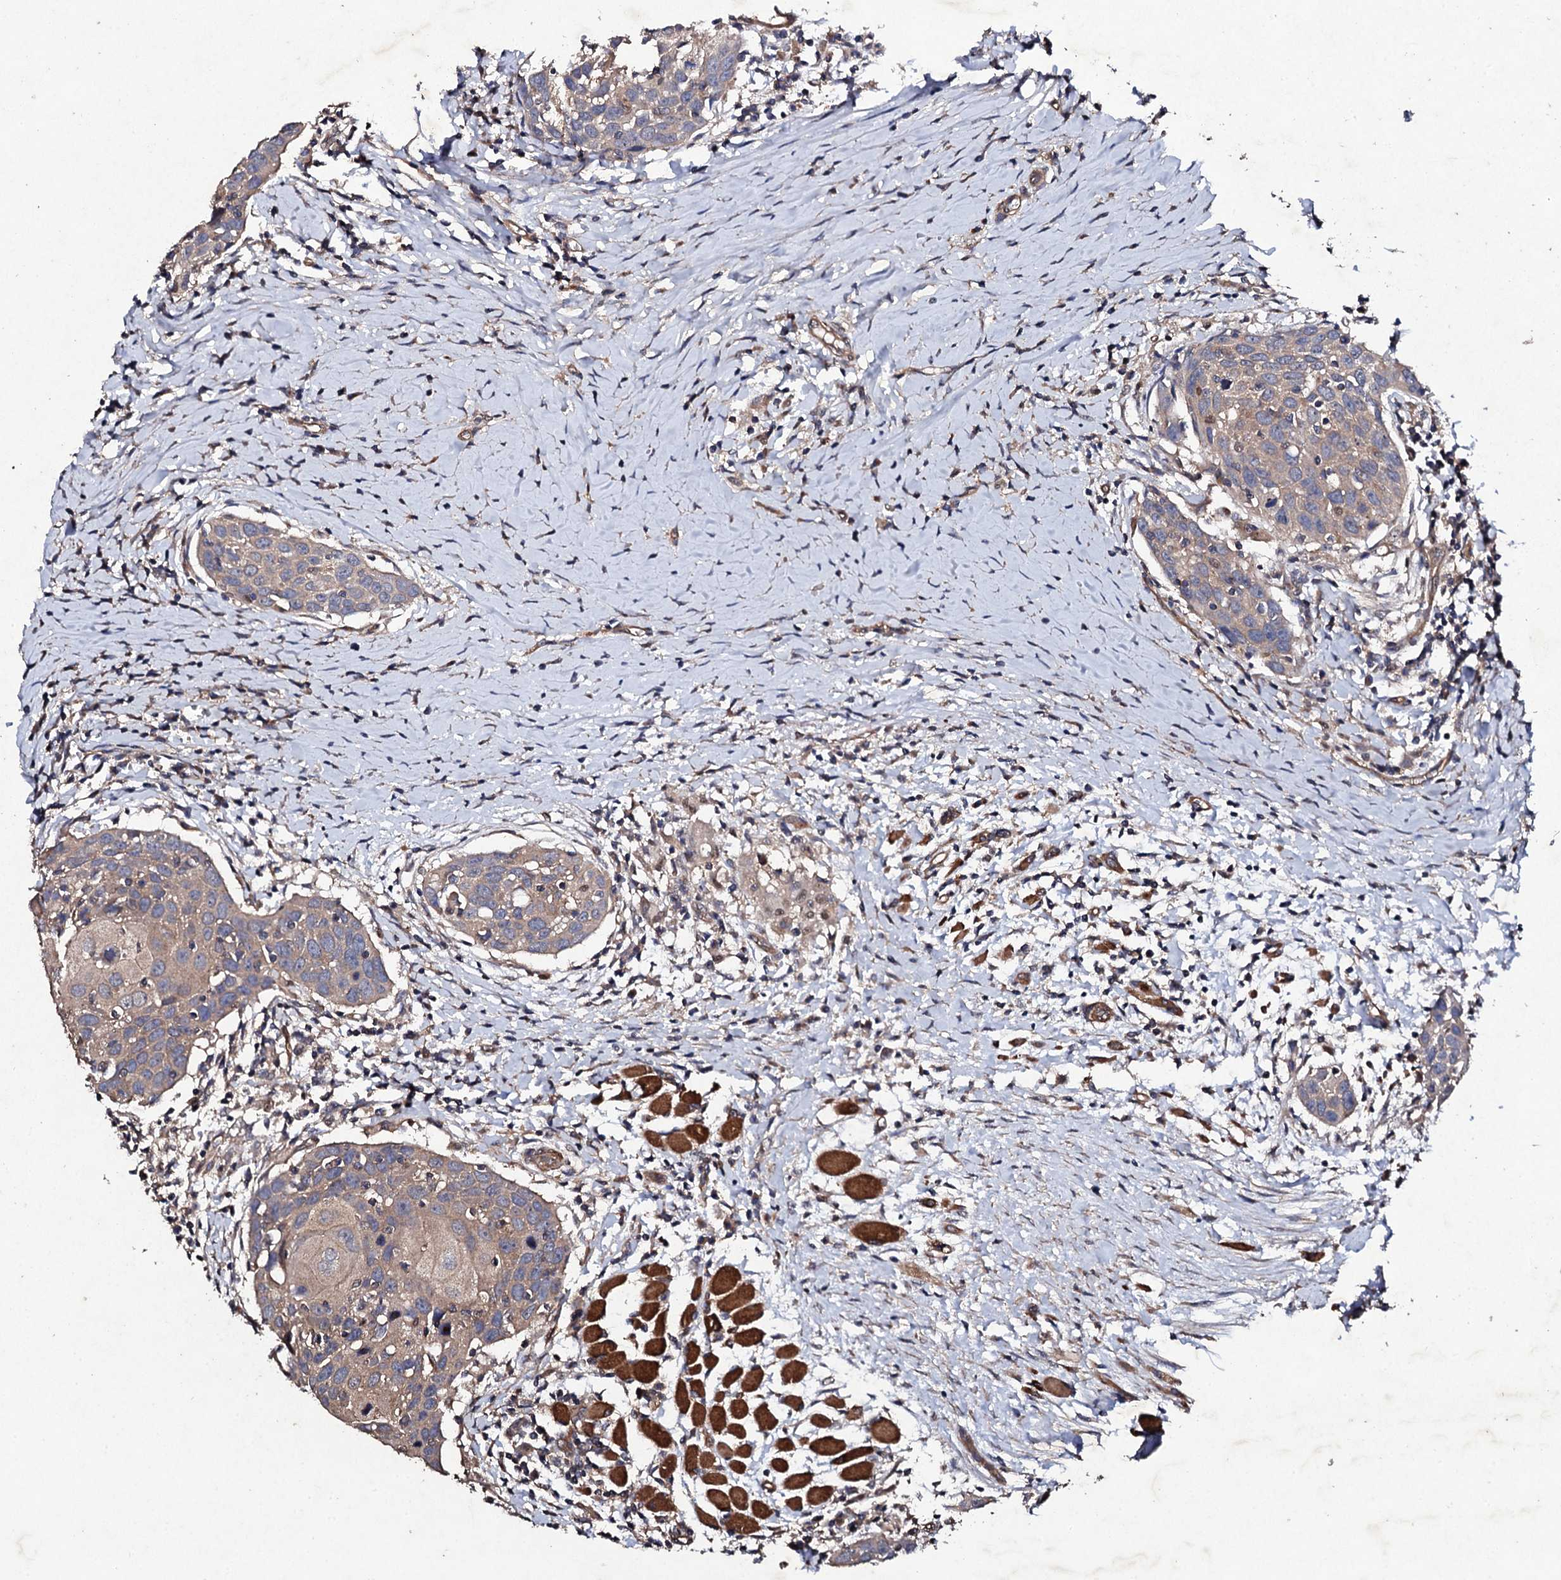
{"staining": {"intensity": "weak", "quantity": ">75%", "location": "cytoplasmic/membranous"}, "tissue": "head and neck cancer", "cell_type": "Tumor cells", "image_type": "cancer", "snomed": [{"axis": "morphology", "description": "Squamous cell carcinoma, NOS"}, {"axis": "topography", "description": "Oral tissue"}, {"axis": "topography", "description": "Head-Neck"}], "caption": "A brown stain labels weak cytoplasmic/membranous expression of a protein in head and neck cancer tumor cells.", "gene": "MOCOS", "patient": {"sex": "female", "age": 50}}